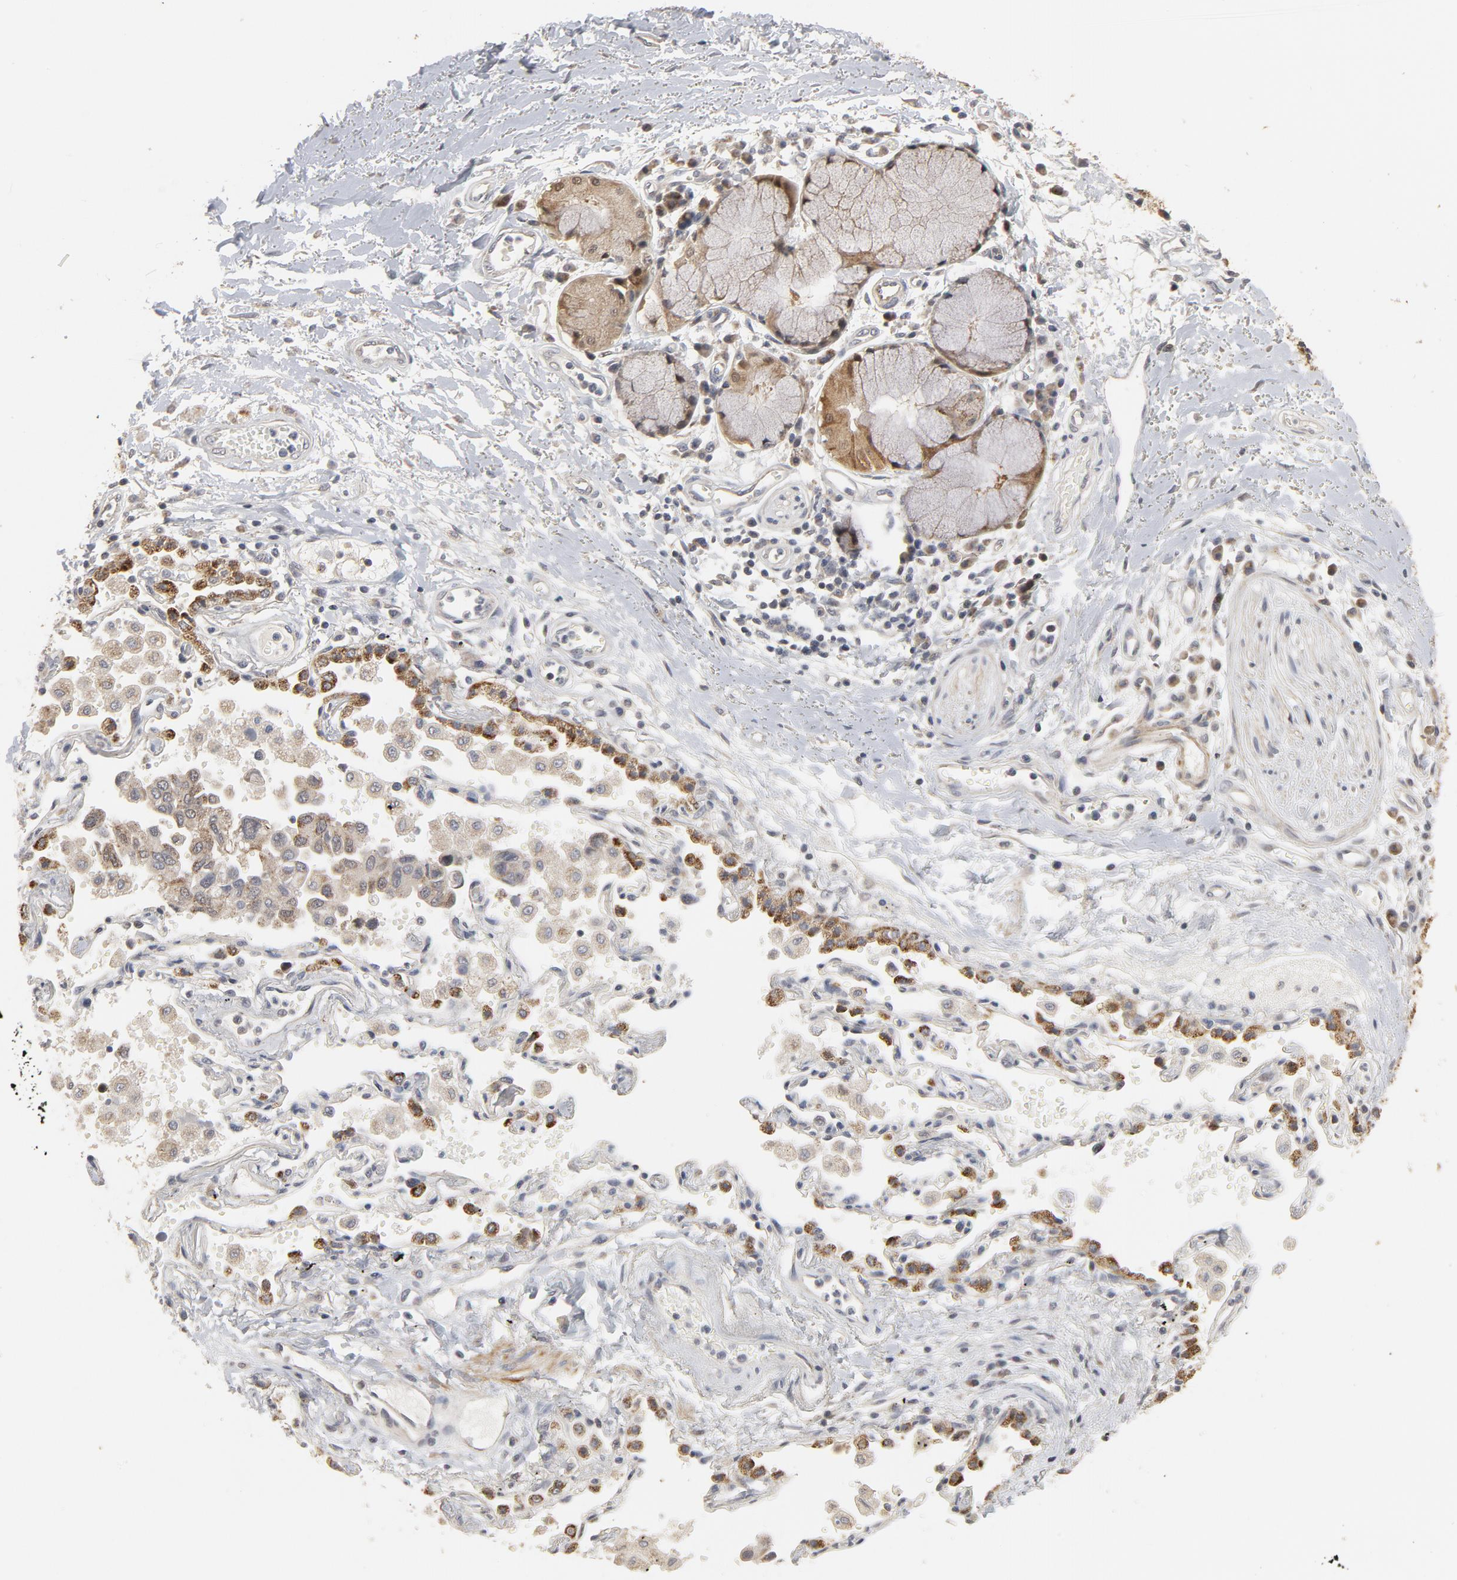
{"staining": {"intensity": "moderate", "quantity": ">75%", "location": "cytoplasmic/membranous"}, "tissue": "adipose tissue", "cell_type": "Adipocytes", "image_type": "normal", "snomed": [{"axis": "morphology", "description": "Normal tissue, NOS"}, {"axis": "morphology", "description": "Adenocarcinoma, NOS"}, {"axis": "topography", "description": "Cartilage tissue"}, {"axis": "topography", "description": "Bronchus"}, {"axis": "topography", "description": "Lung"}], "caption": "Immunohistochemical staining of unremarkable human adipose tissue exhibits medium levels of moderate cytoplasmic/membranous positivity in approximately >75% of adipocytes.", "gene": "PPP1R1B", "patient": {"sex": "female", "age": 67}}